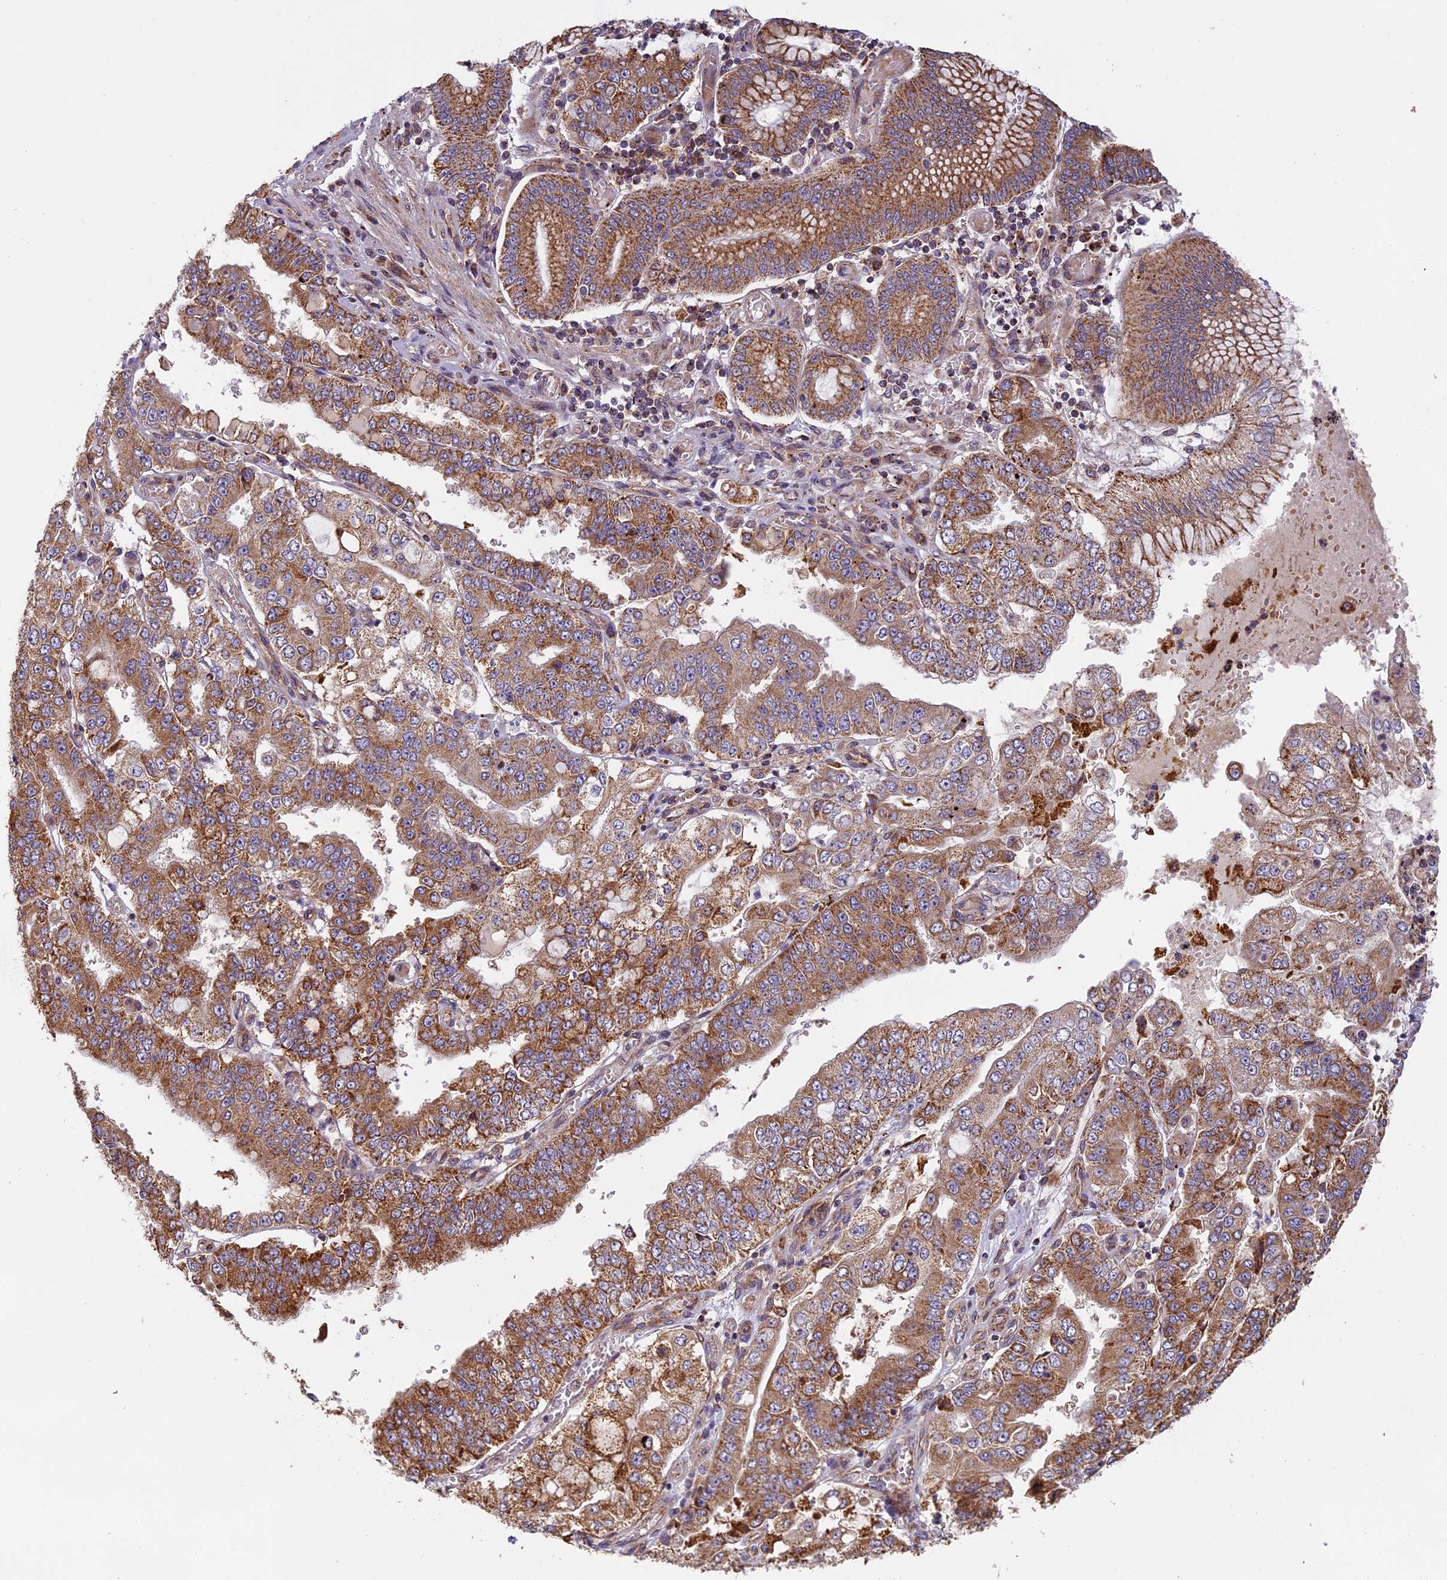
{"staining": {"intensity": "moderate", "quantity": ">75%", "location": "cytoplasmic/membranous"}, "tissue": "stomach cancer", "cell_type": "Tumor cells", "image_type": "cancer", "snomed": [{"axis": "morphology", "description": "Adenocarcinoma, NOS"}, {"axis": "topography", "description": "Stomach"}], "caption": "Immunohistochemistry (IHC) (DAB) staining of stomach cancer (adenocarcinoma) exhibits moderate cytoplasmic/membranous protein positivity in about >75% of tumor cells. Using DAB (brown) and hematoxylin (blue) stains, captured at high magnification using brightfield microscopy.", "gene": "EDAR", "patient": {"sex": "male", "age": 76}}